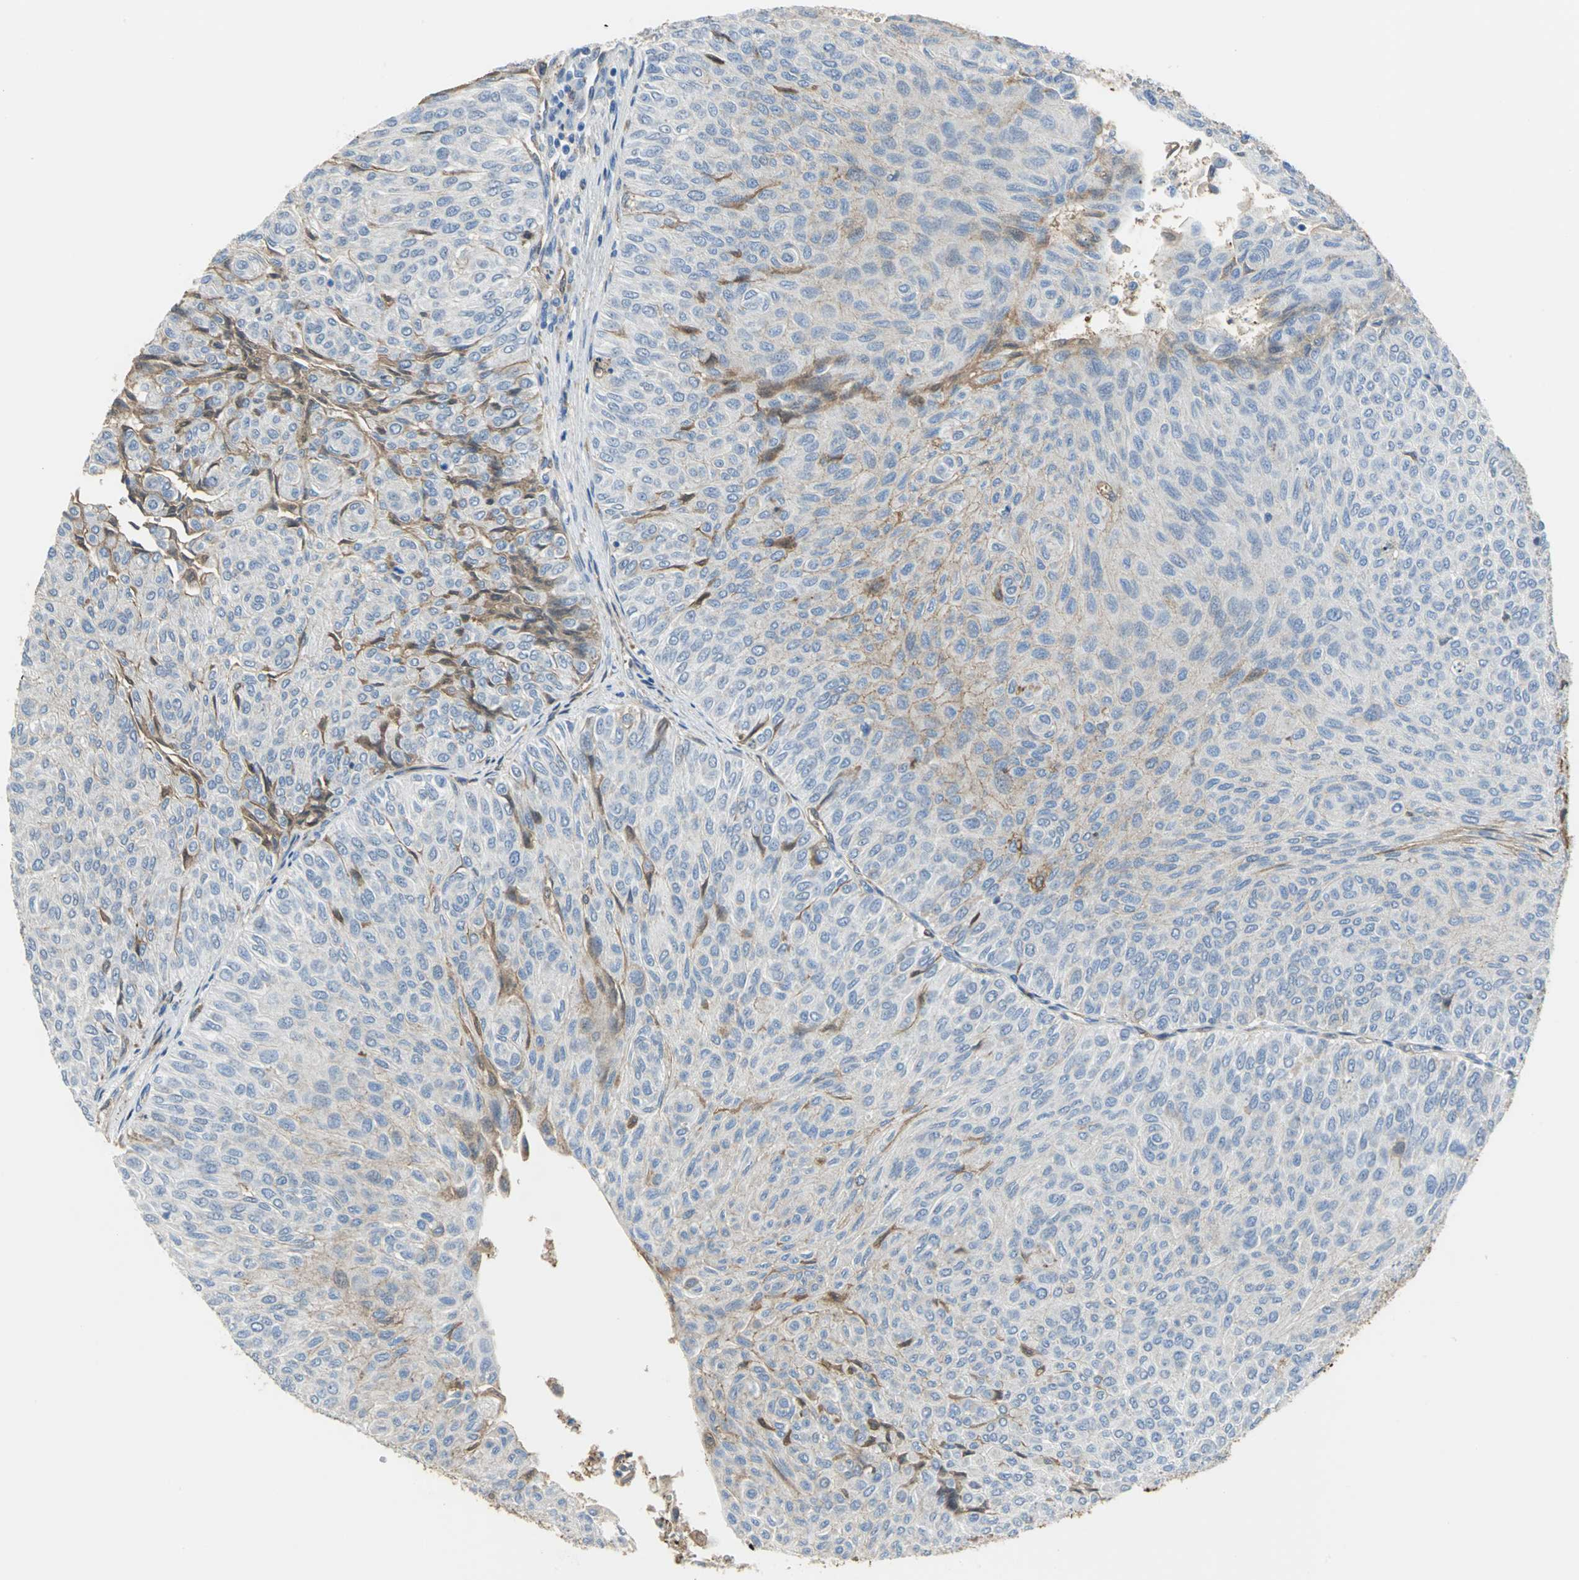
{"staining": {"intensity": "moderate", "quantity": "25%-75%", "location": "cytoplasmic/membranous"}, "tissue": "urothelial cancer", "cell_type": "Tumor cells", "image_type": "cancer", "snomed": [{"axis": "morphology", "description": "Urothelial carcinoma, Low grade"}, {"axis": "topography", "description": "Urinary bladder"}], "caption": "An image of human urothelial carcinoma (low-grade) stained for a protein displays moderate cytoplasmic/membranous brown staining in tumor cells.", "gene": "GYG2", "patient": {"sex": "male", "age": 78}}